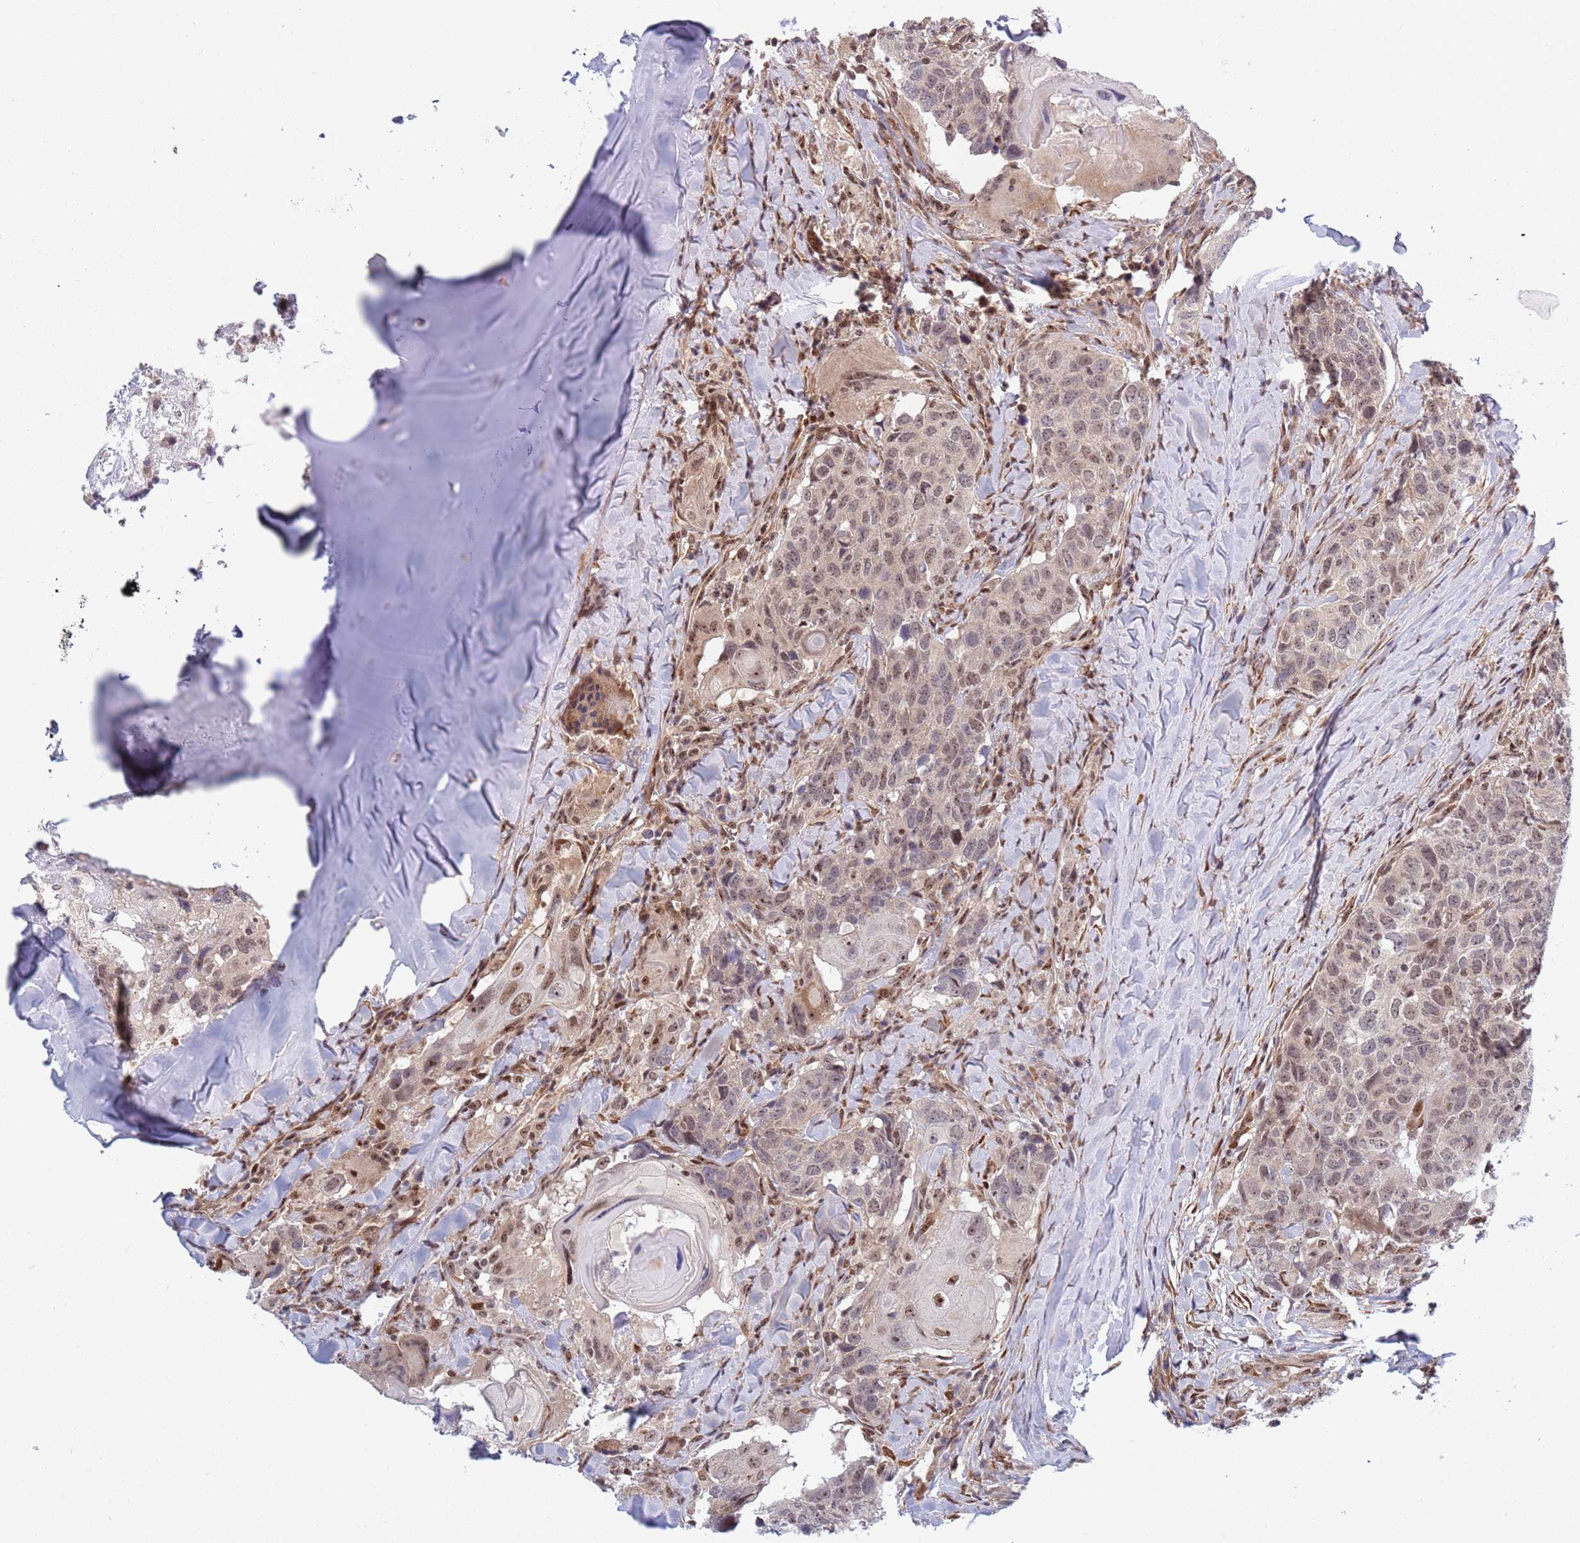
{"staining": {"intensity": "weak", "quantity": "25%-75%", "location": "nuclear"}, "tissue": "head and neck cancer", "cell_type": "Tumor cells", "image_type": "cancer", "snomed": [{"axis": "morphology", "description": "Normal tissue, NOS"}, {"axis": "morphology", "description": "Squamous cell carcinoma, NOS"}, {"axis": "topography", "description": "Skeletal muscle"}, {"axis": "topography", "description": "Vascular tissue"}, {"axis": "topography", "description": "Peripheral nerve tissue"}, {"axis": "topography", "description": "Head-Neck"}], "caption": "Head and neck cancer tissue displays weak nuclear positivity in about 25%-75% of tumor cells, visualized by immunohistochemistry.", "gene": "TBX10", "patient": {"sex": "male", "age": 66}}